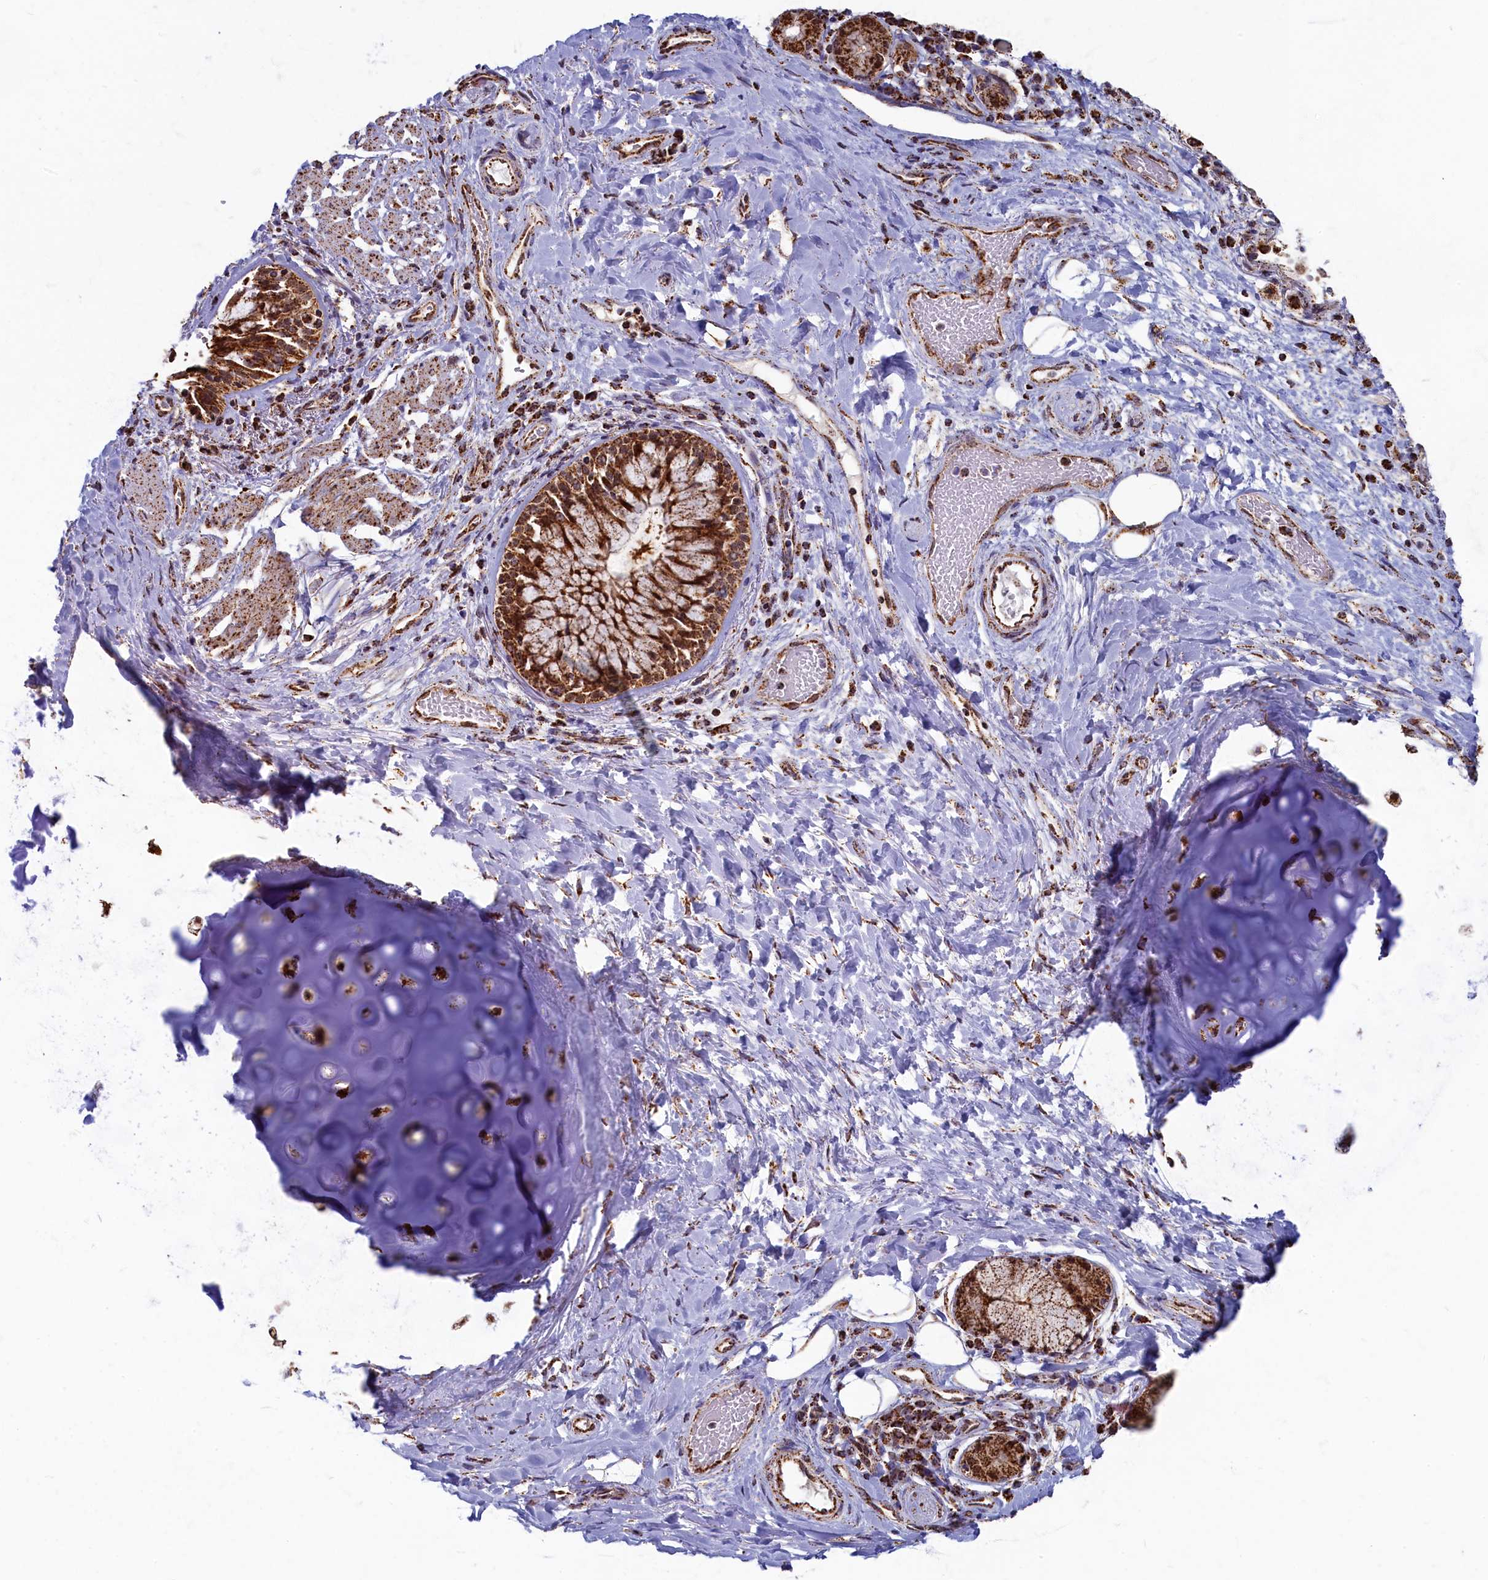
{"staining": {"intensity": "moderate", "quantity": ">75%", "location": "cytoplasmic/membranous"}, "tissue": "adipose tissue", "cell_type": "Adipocytes", "image_type": "normal", "snomed": [{"axis": "morphology", "description": "Normal tissue, NOS"}, {"axis": "morphology", "description": "Squamous cell carcinoma, NOS"}, {"axis": "topography", "description": "Bronchus"}, {"axis": "topography", "description": "Lung"}], "caption": "Human adipose tissue stained for a protein (brown) displays moderate cytoplasmic/membranous positive expression in approximately >75% of adipocytes.", "gene": "SPR", "patient": {"sex": "male", "age": 64}}